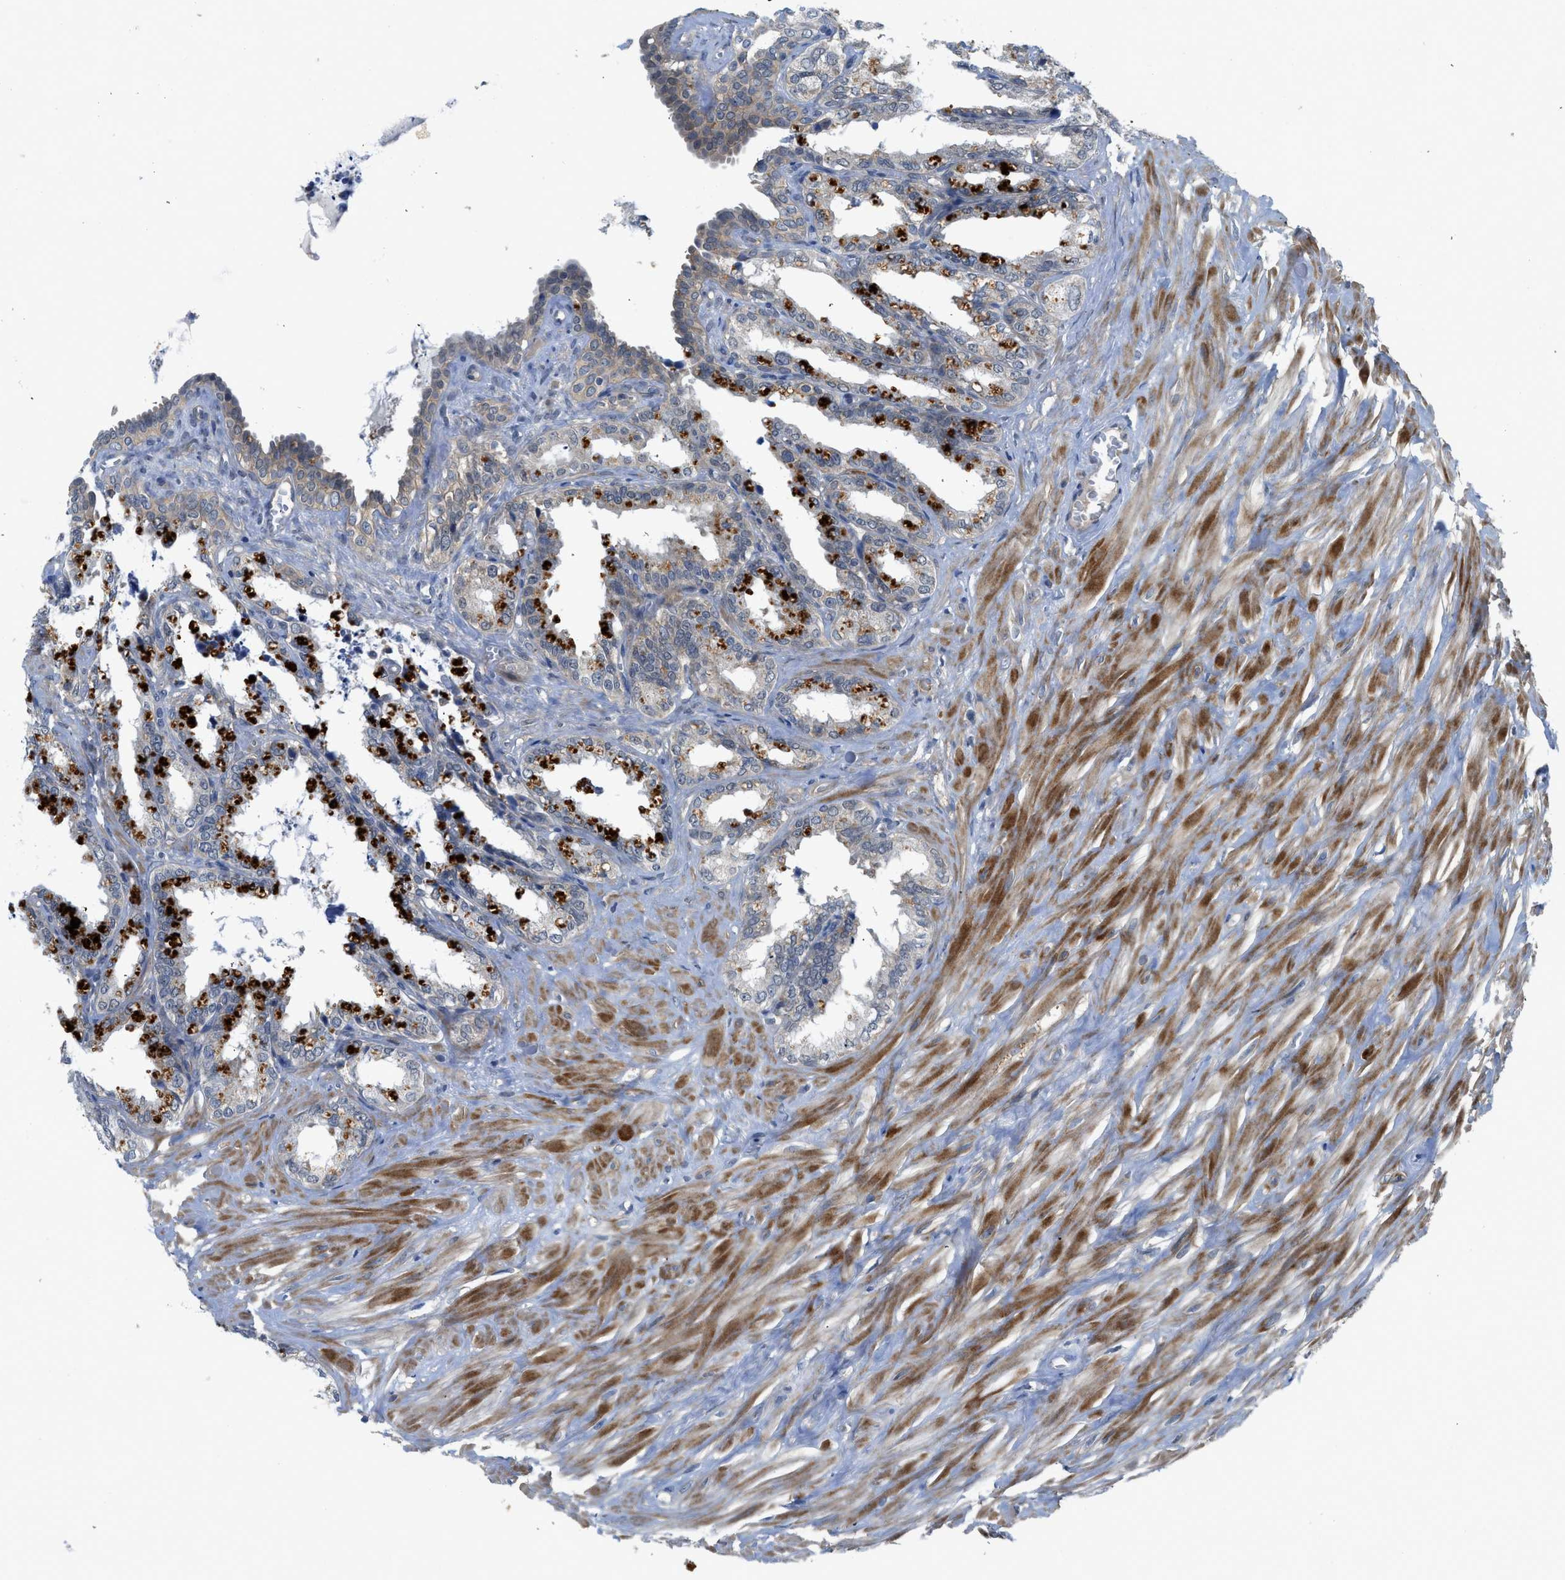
{"staining": {"intensity": "moderate", "quantity": "25%-75%", "location": "cytoplasmic/membranous"}, "tissue": "seminal vesicle", "cell_type": "Glandular cells", "image_type": "normal", "snomed": [{"axis": "morphology", "description": "Normal tissue, NOS"}, {"axis": "topography", "description": "Seminal veicle"}], "caption": "This is a histology image of immunohistochemistry staining of unremarkable seminal vesicle, which shows moderate expression in the cytoplasmic/membranous of glandular cells.", "gene": "PANX1", "patient": {"sex": "male", "age": 64}}